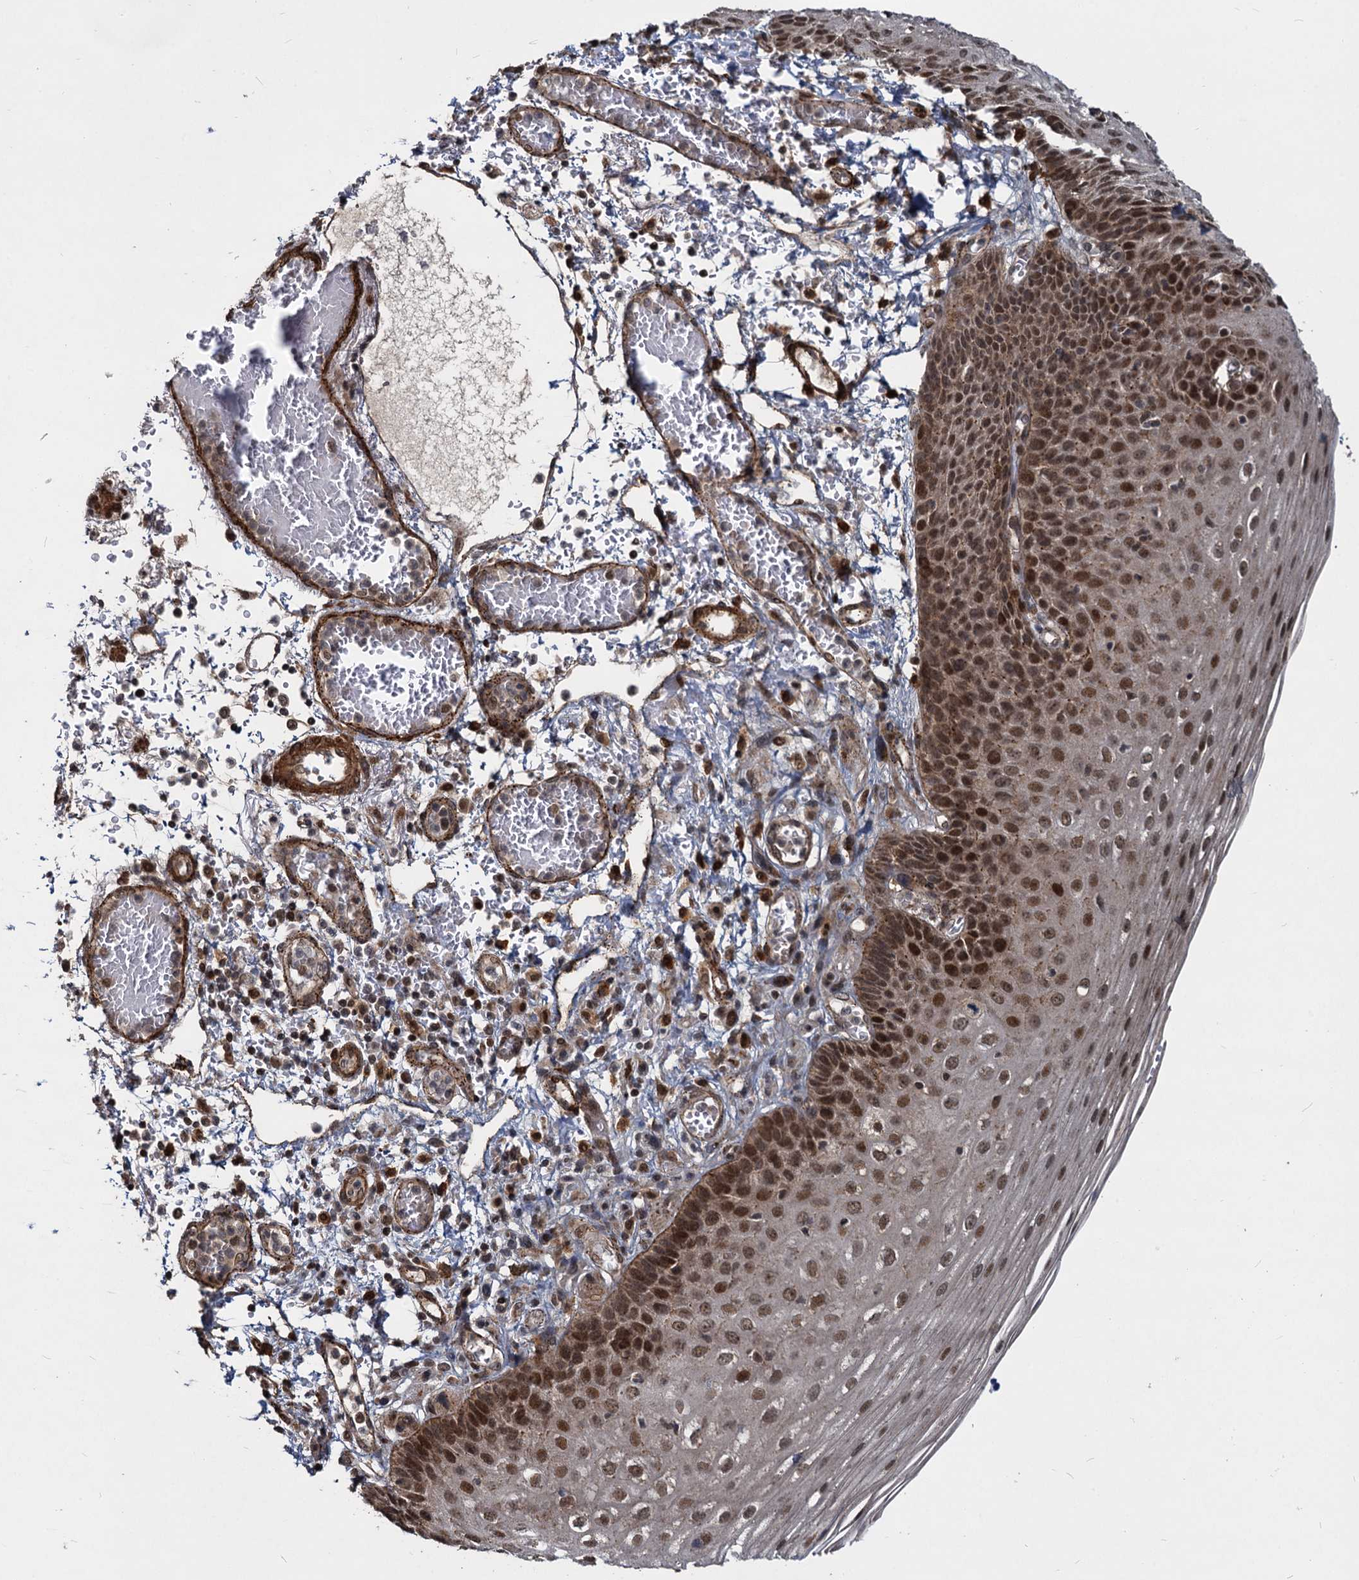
{"staining": {"intensity": "moderate", "quantity": ">75%", "location": "nuclear"}, "tissue": "esophagus", "cell_type": "Squamous epithelial cells", "image_type": "normal", "snomed": [{"axis": "morphology", "description": "Normal tissue, NOS"}, {"axis": "topography", "description": "Esophagus"}], "caption": "High-power microscopy captured an immunohistochemistry photomicrograph of normal esophagus, revealing moderate nuclear positivity in approximately >75% of squamous epithelial cells. The staining was performed using DAB (3,3'-diaminobenzidine), with brown indicating positive protein expression. Nuclei are stained blue with hematoxylin.", "gene": "TRIM23", "patient": {"sex": "male", "age": 81}}